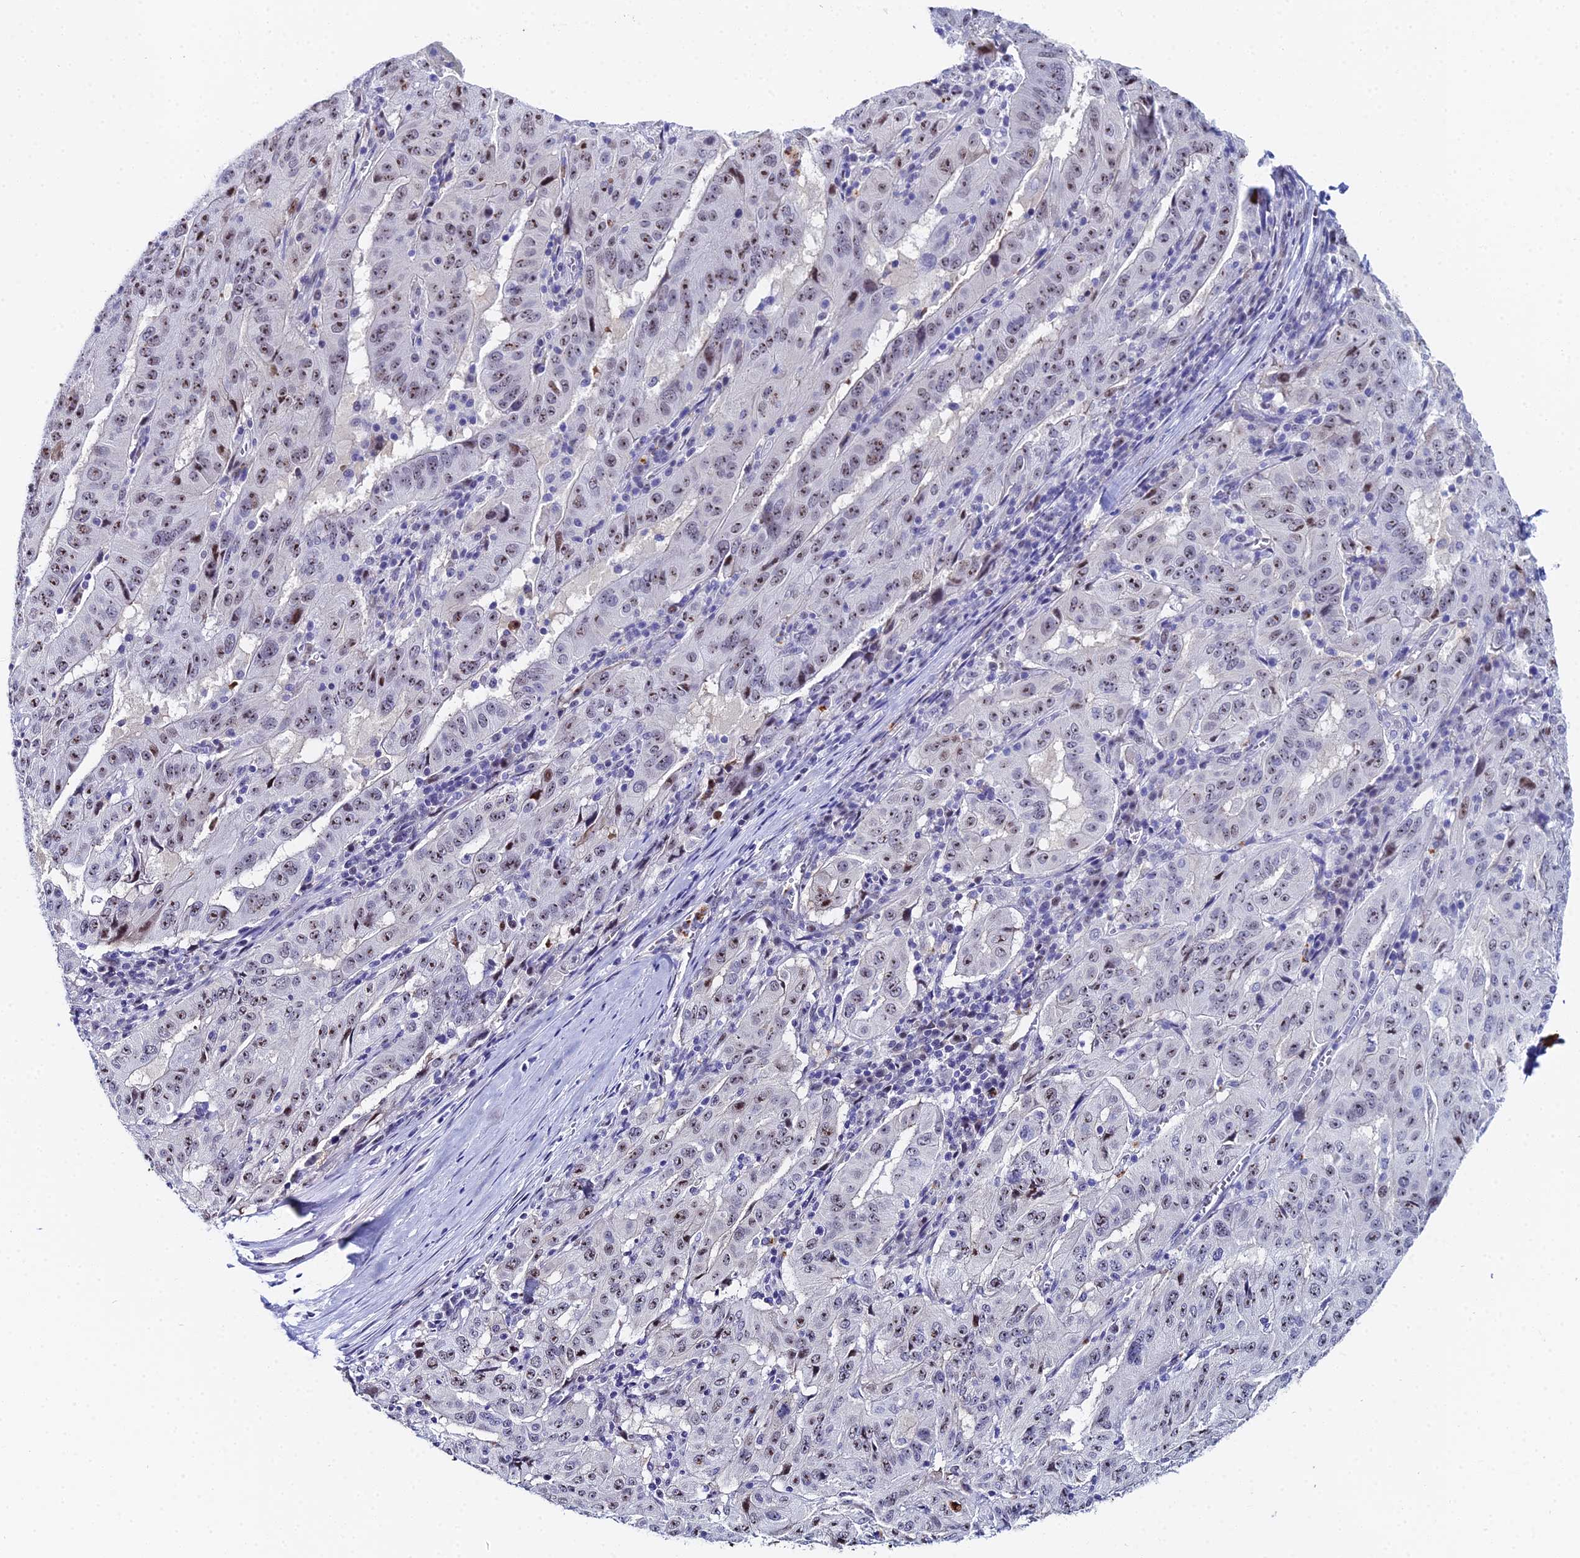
{"staining": {"intensity": "moderate", "quantity": "25%-75%", "location": "nuclear"}, "tissue": "pancreatic cancer", "cell_type": "Tumor cells", "image_type": "cancer", "snomed": [{"axis": "morphology", "description": "Adenocarcinoma, NOS"}, {"axis": "topography", "description": "Pancreas"}], "caption": "A brown stain shows moderate nuclear staining of a protein in pancreatic adenocarcinoma tumor cells. (IHC, brightfield microscopy, high magnification).", "gene": "TIFA", "patient": {"sex": "male", "age": 63}}